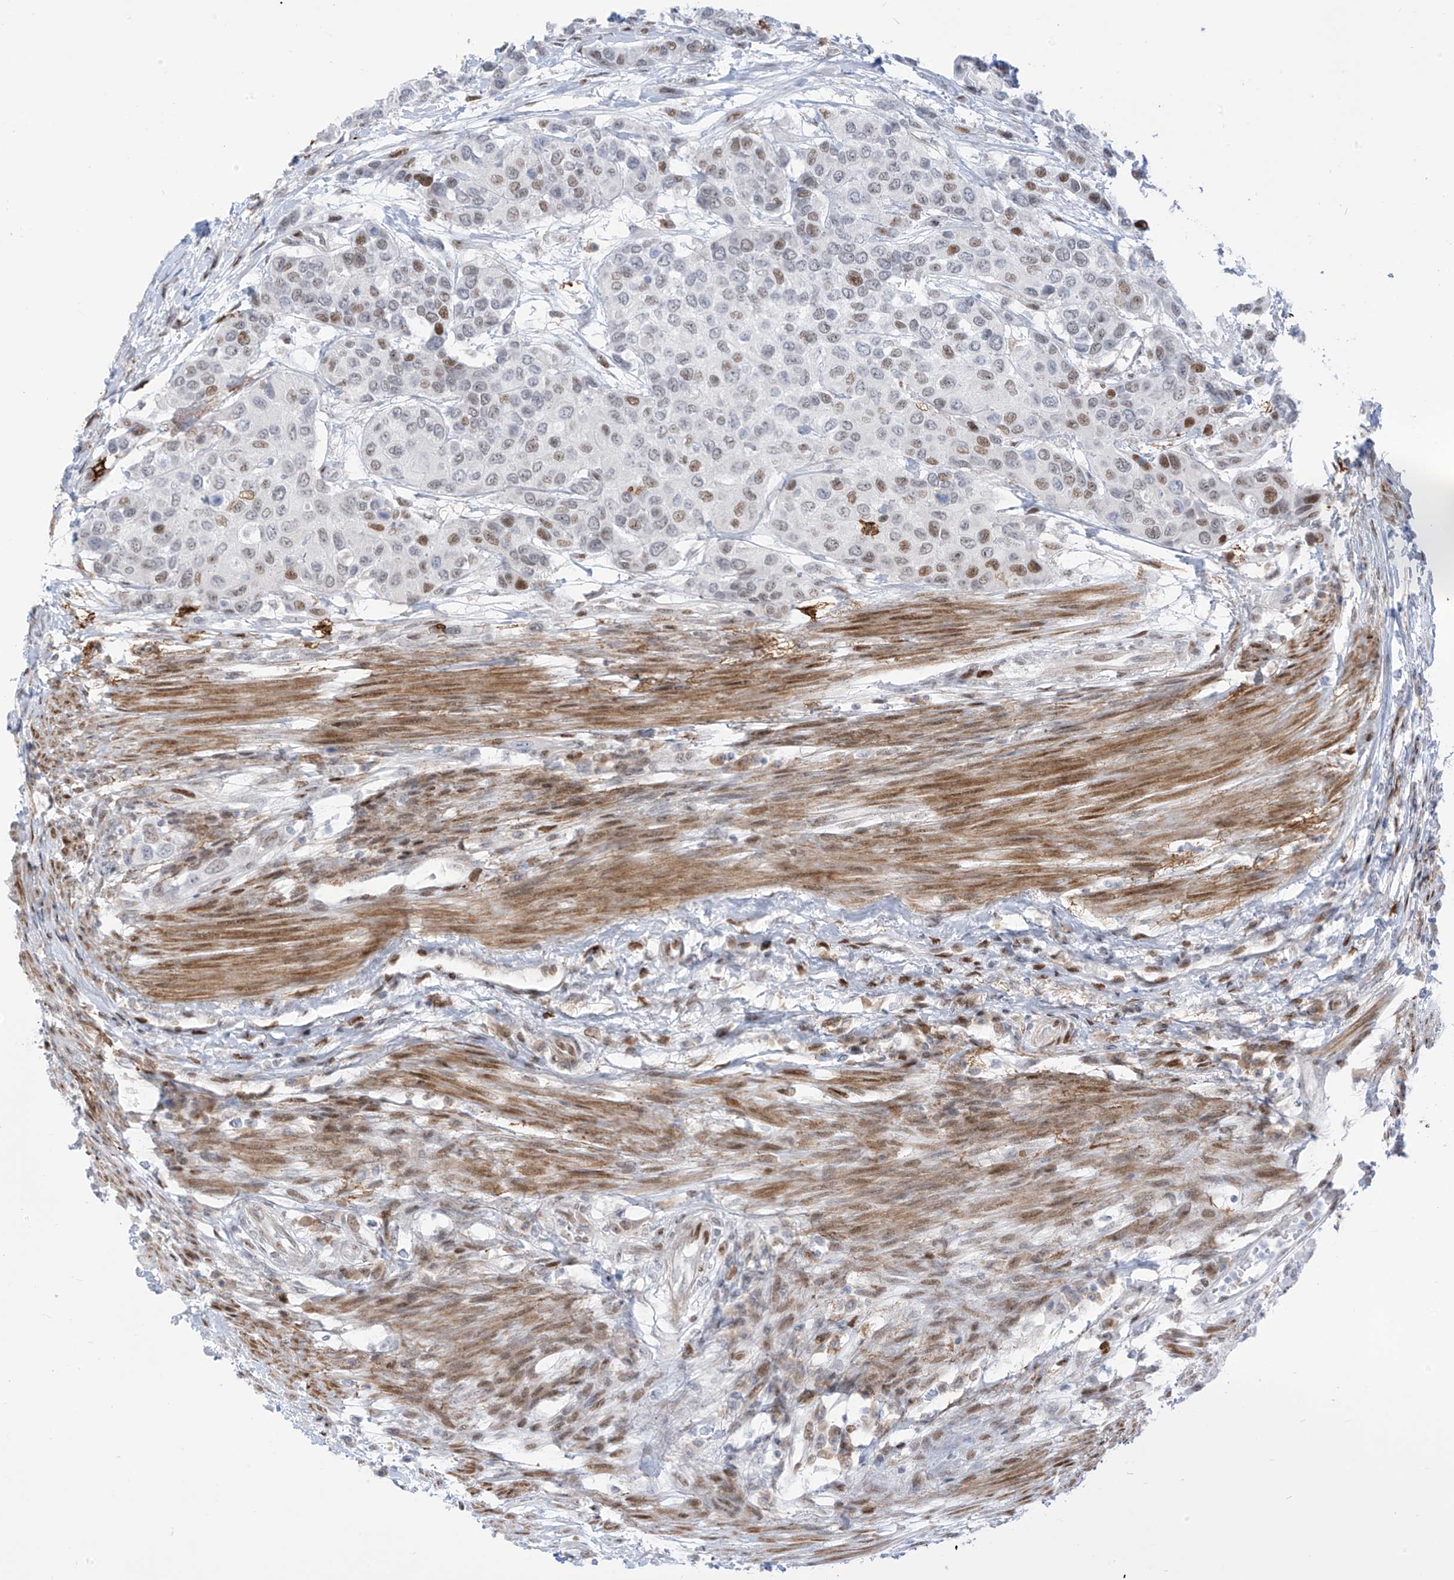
{"staining": {"intensity": "moderate", "quantity": "25%-75%", "location": "nuclear"}, "tissue": "urothelial cancer", "cell_type": "Tumor cells", "image_type": "cancer", "snomed": [{"axis": "morphology", "description": "Normal tissue, NOS"}, {"axis": "morphology", "description": "Urothelial carcinoma, High grade"}, {"axis": "topography", "description": "Vascular tissue"}, {"axis": "topography", "description": "Urinary bladder"}], "caption": "Protein expression analysis of human high-grade urothelial carcinoma reveals moderate nuclear positivity in about 25%-75% of tumor cells.", "gene": "LIN9", "patient": {"sex": "female", "age": 56}}